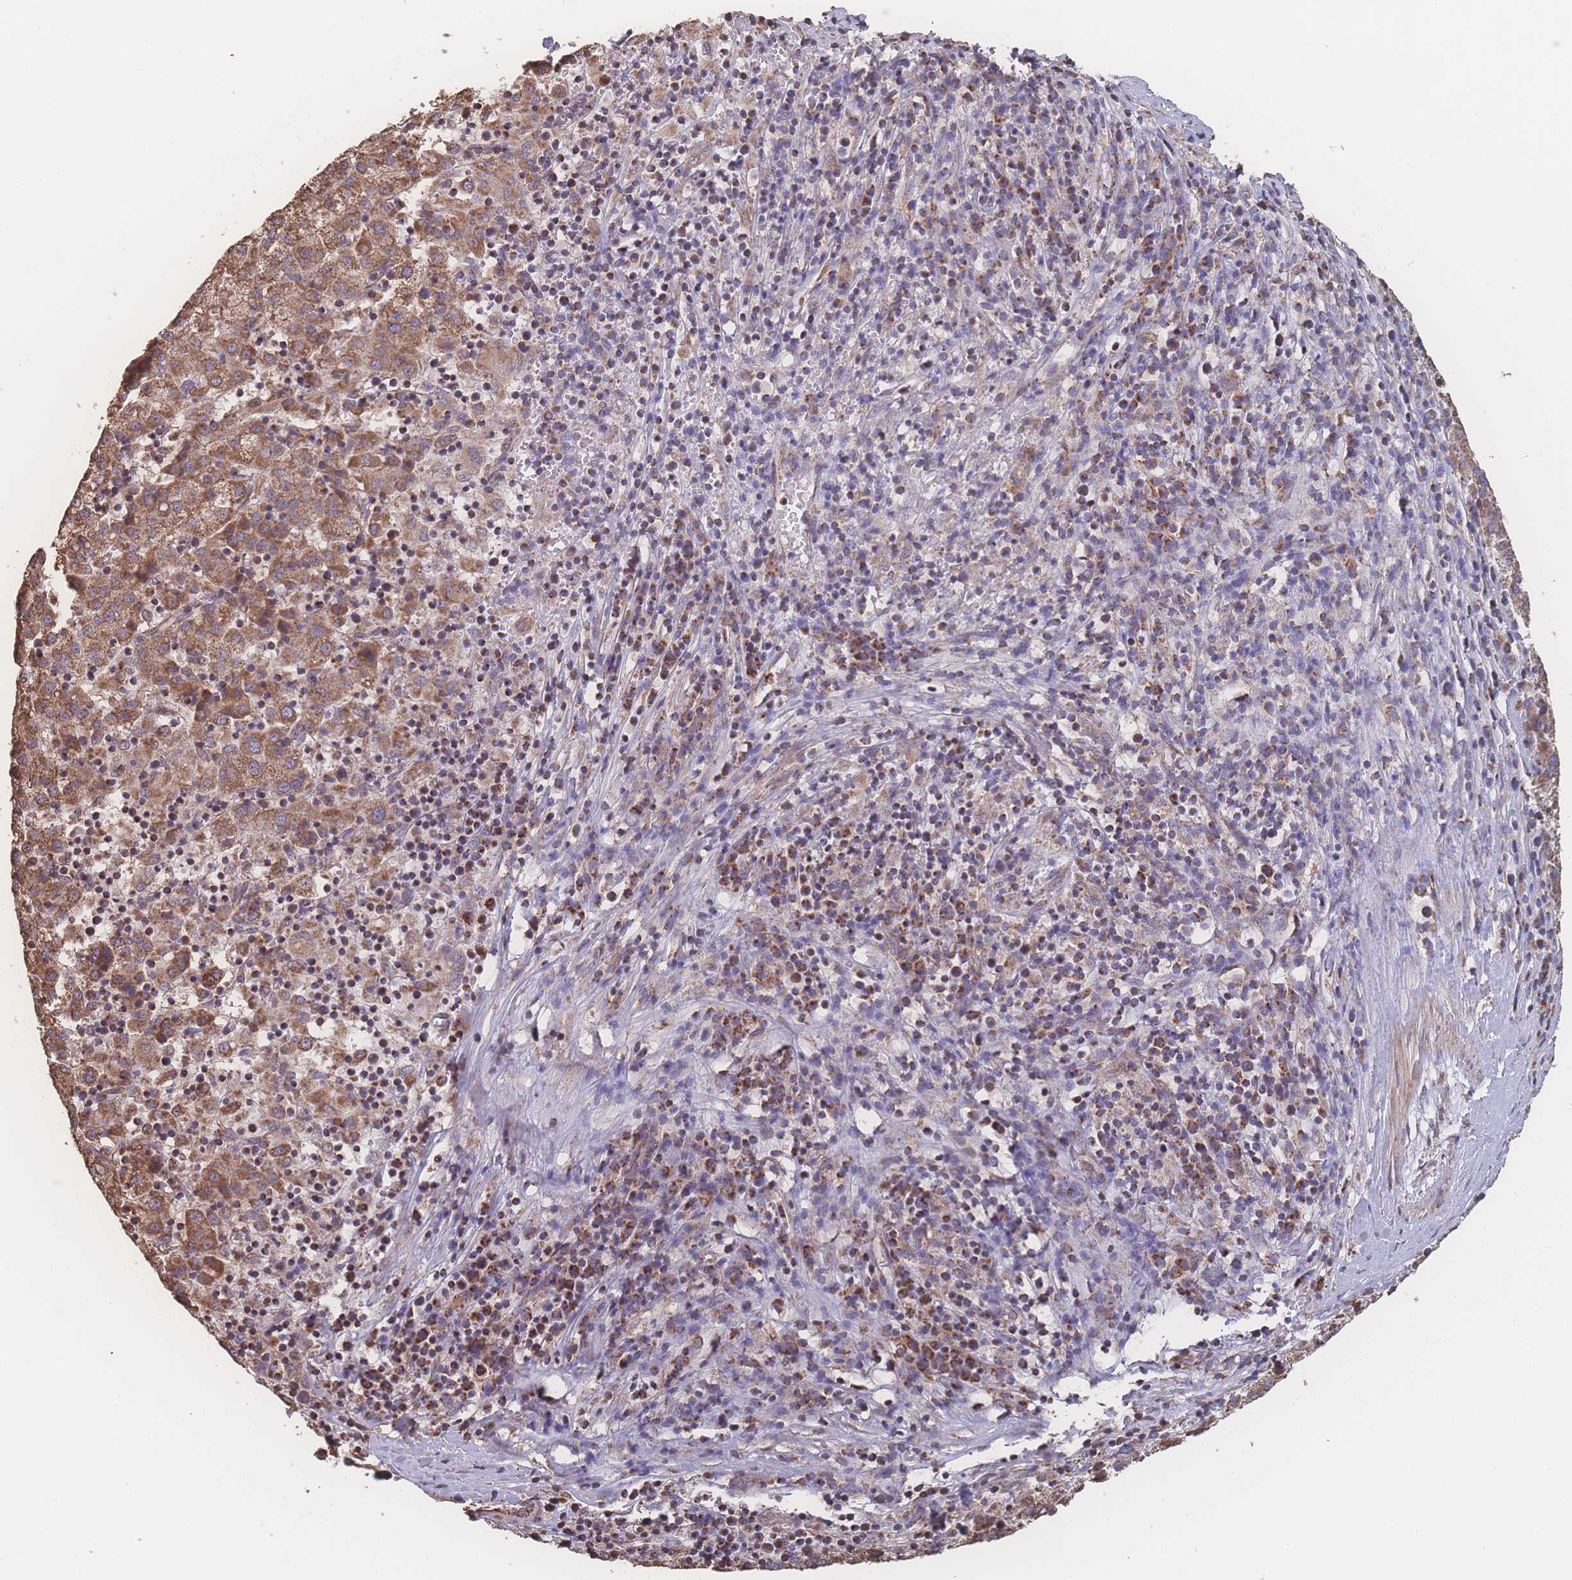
{"staining": {"intensity": "strong", "quantity": ">75%", "location": "cytoplasmic/membranous"}, "tissue": "liver cancer", "cell_type": "Tumor cells", "image_type": "cancer", "snomed": [{"axis": "morphology", "description": "Carcinoma, Hepatocellular, NOS"}, {"axis": "topography", "description": "Liver"}], "caption": "This is a micrograph of immunohistochemistry (IHC) staining of hepatocellular carcinoma (liver), which shows strong expression in the cytoplasmic/membranous of tumor cells.", "gene": "SGSM3", "patient": {"sex": "female", "age": 58}}